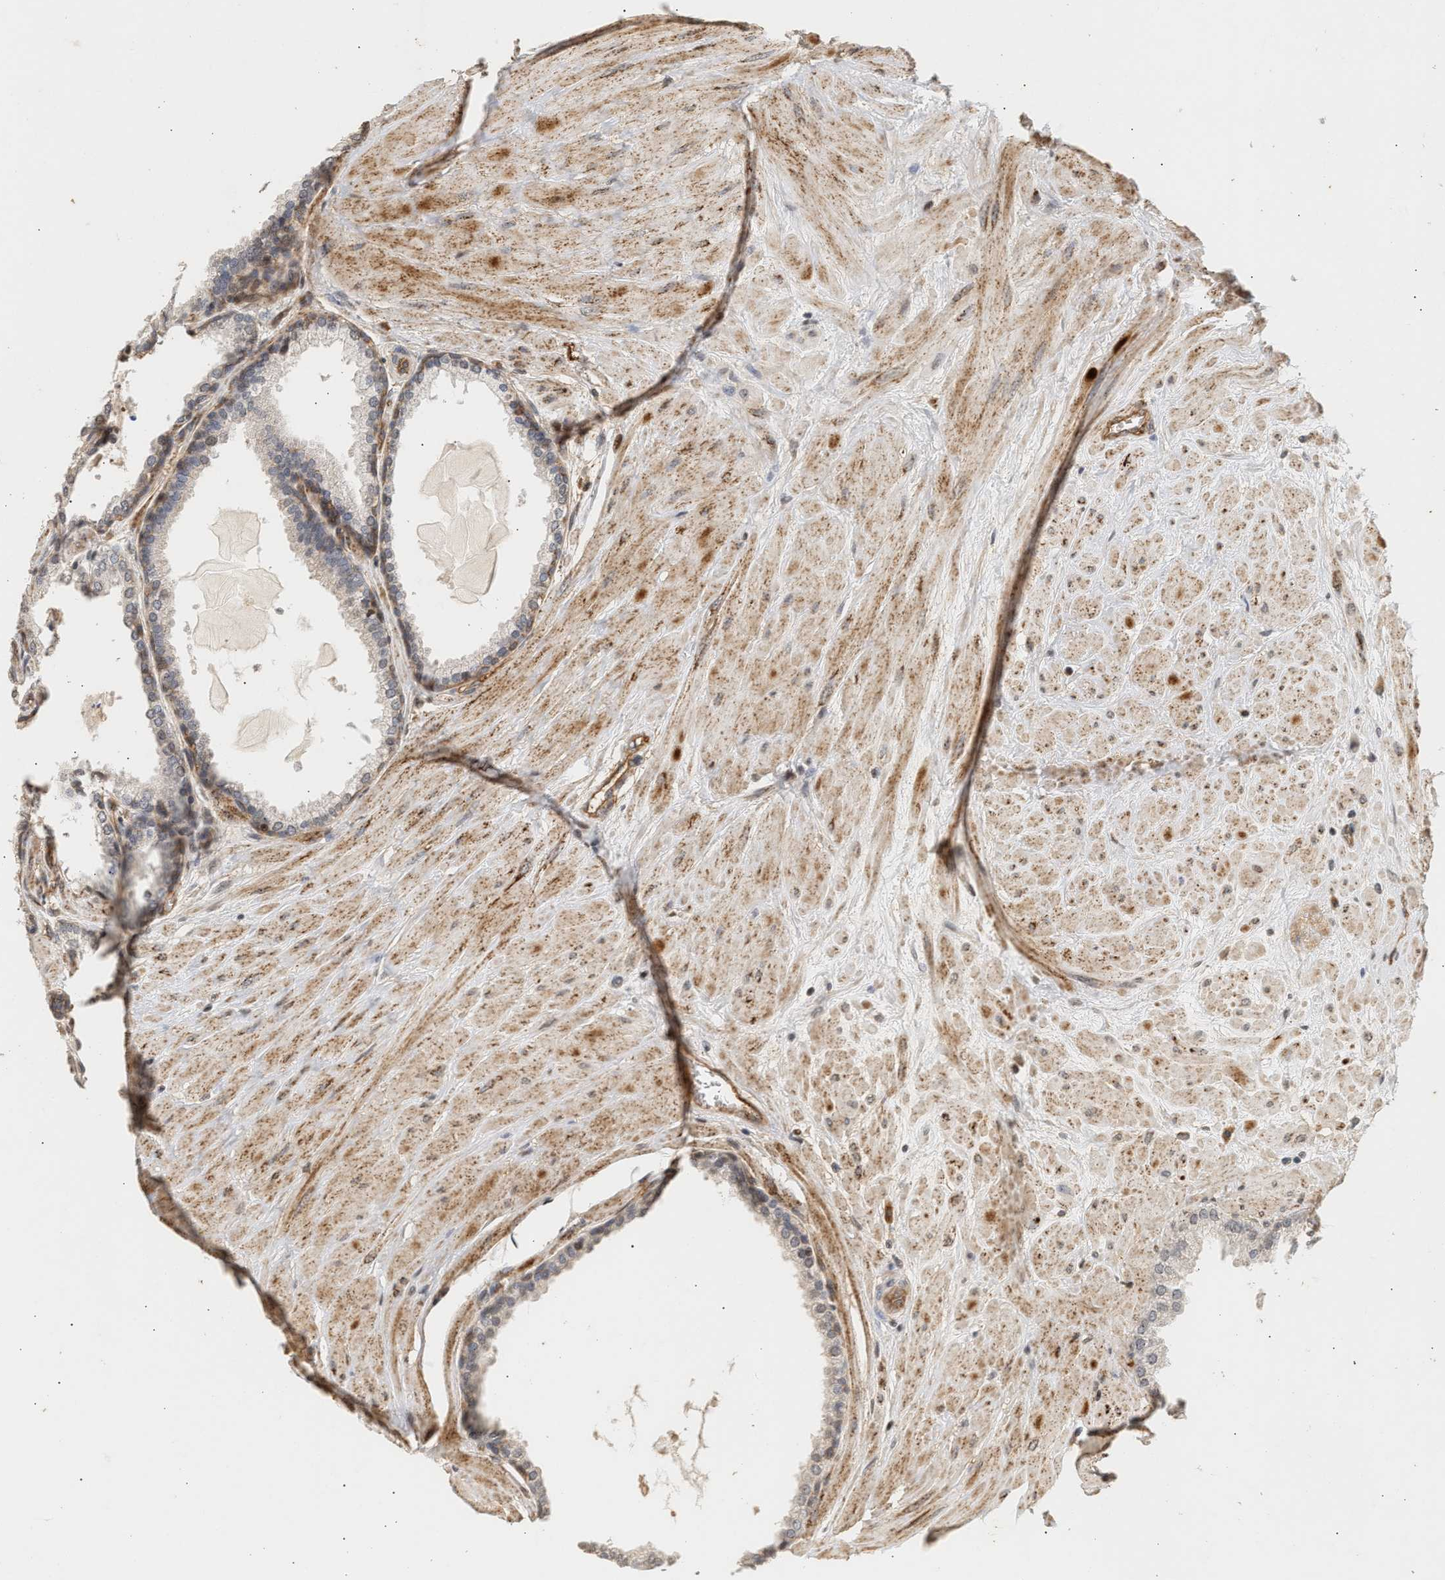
{"staining": {"intensity": "weak", "quantity": "<25%", "location": "cytoplasmic/membranous"}, "tissue": "prostate", "cell_type": "Glandular cells", "image_type": "normal", "snomed": [{"axis": "morphology", "description": "Normal tissue, NOS"}, {"axis": "topography", "description": "Prostate"}], "caption": "Prostate stained for a protein using immunohistochemistry displays no positivity glandular cells.", "gene": "PLXND1", "patient": {"sex": "male", "age": 51}}